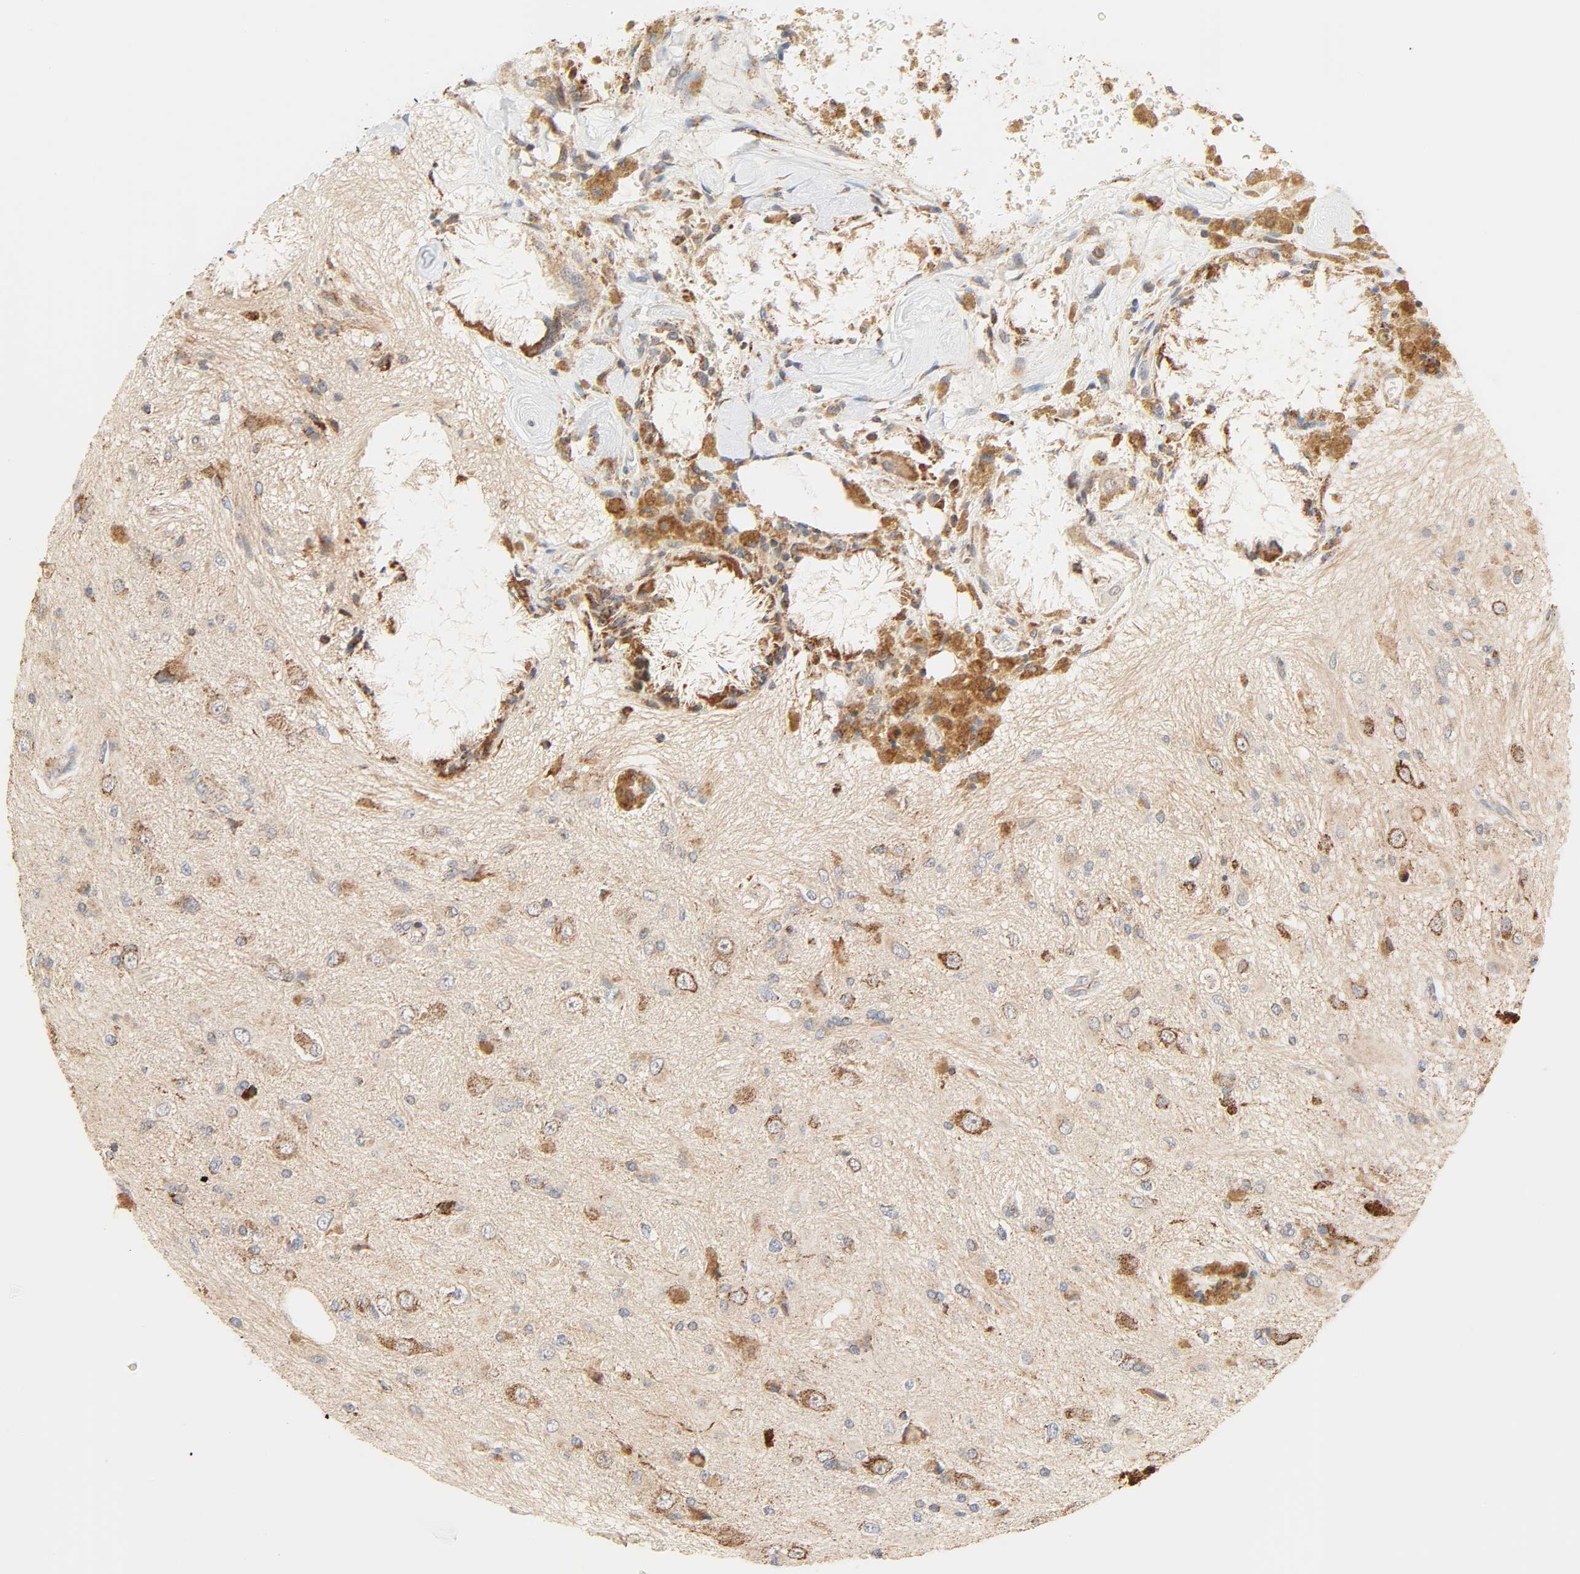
{"staining": {"intensity": "moderate", "quantity": ">75%", "location": "cytoplasmic/membranous"}, "tissue": "glioma", "cell_type": "Tumor cells", "image_type": "cancer", "snomed": [{"axis": "morphology", "description": "Glioma, malignant, High grade"}, {"axis": "topography", "description": "Brain"}], "caption": "An image showing moderate cytoplasmic/membranous expression in approximately >75% of tumor cells in malignant high-grade glioma, as visualized by brown immunohistochemical staining.", "gene": "ZMAT5", "patient": {"sex": "male", "age": 47}}